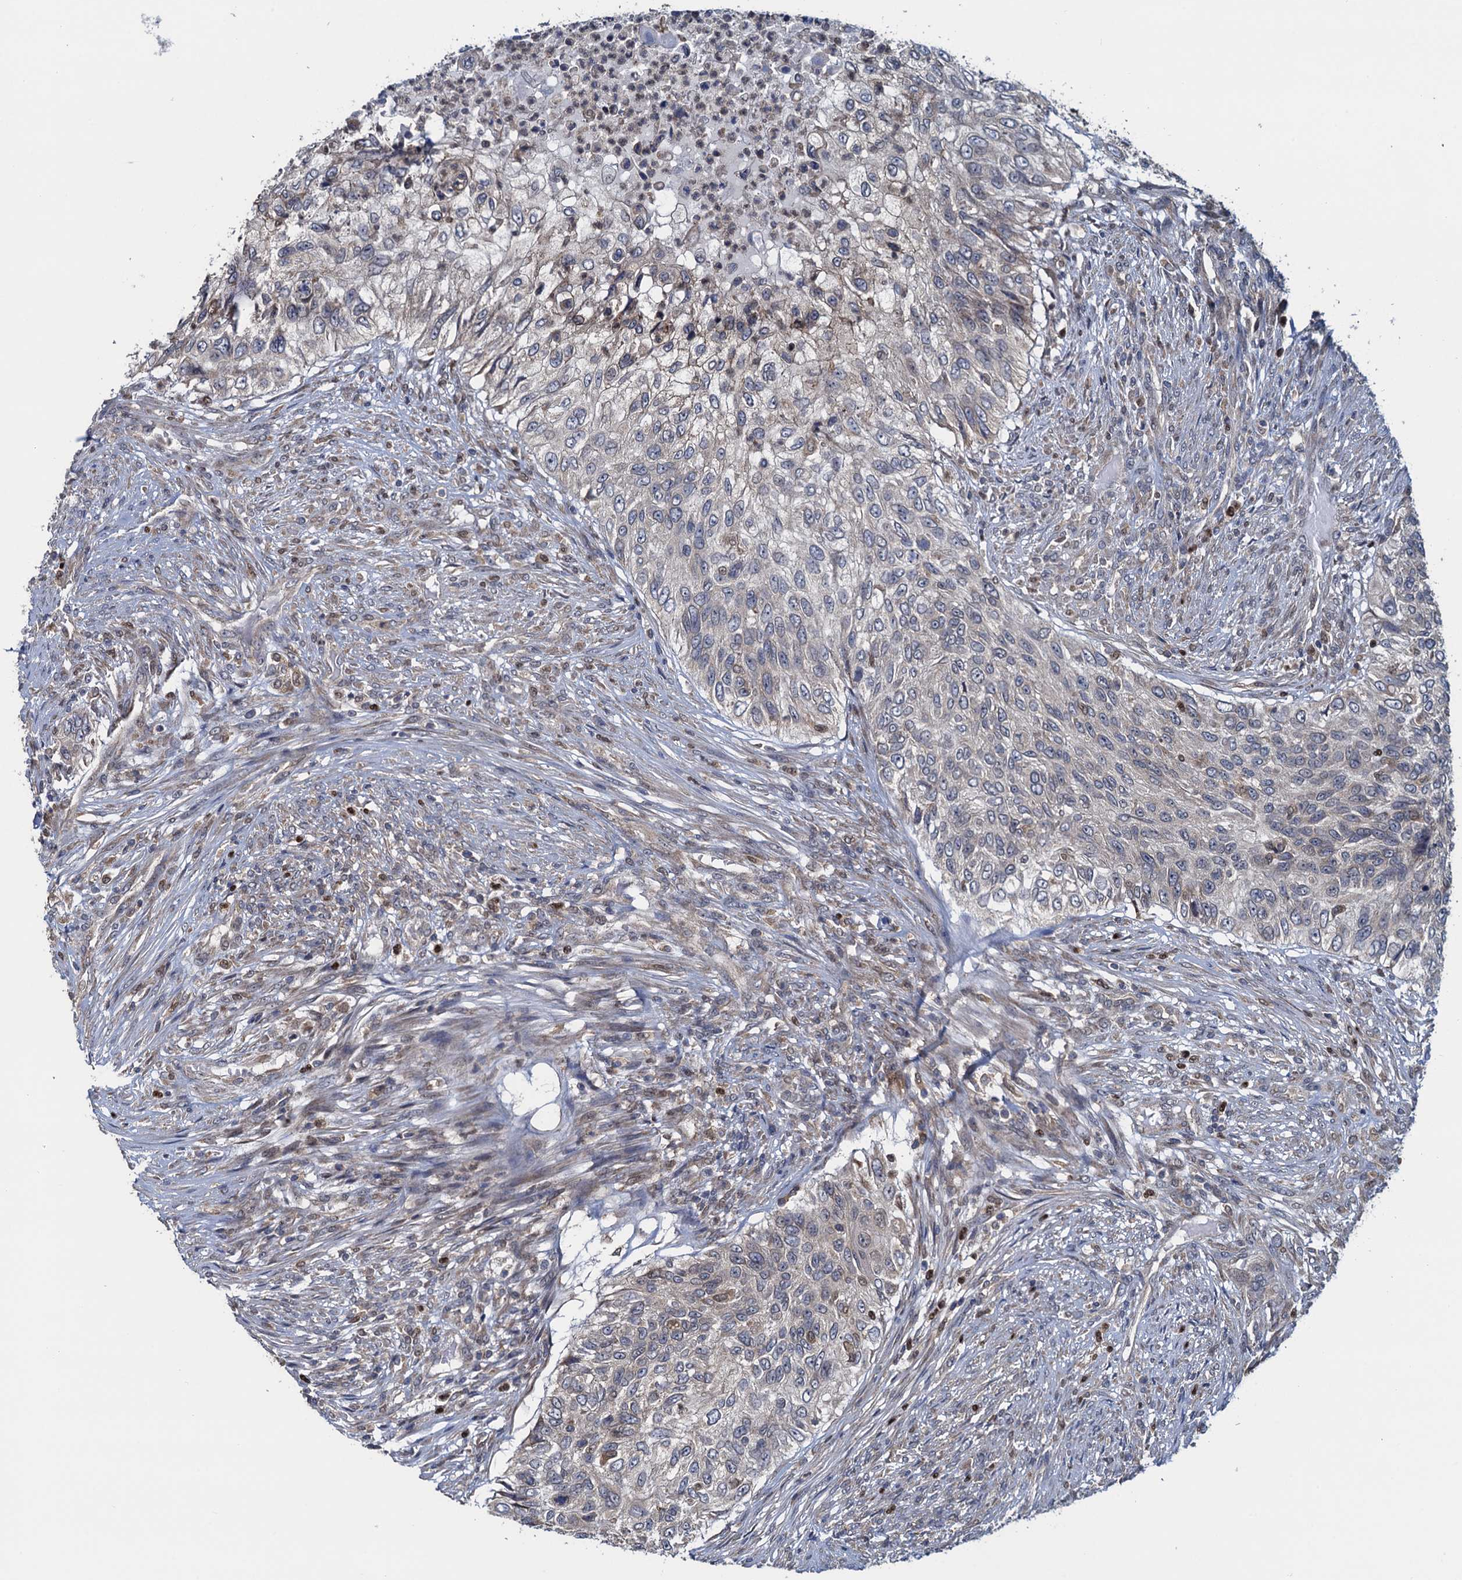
{"staining": {"intensity": "weak", "quantity": "<25%", "location": "cytoplasmic/membranous"}, "tissue": "urothelial cancer", "cell_type": "Tumor cells", "image_type": "cancer", "snomed": [{"axis": "morphology", "description": "Urothelial carcinoma, High grade"}, {"axis": "topography", "description": "Urinary bladder"}], "caption": "Immunohistochemical staining of urothelial carcinoma (high-grade) exhibits no significant positivity in tumor cells.", "gene": "RNF125", "patient": {"sex": "female", "age": 60}}